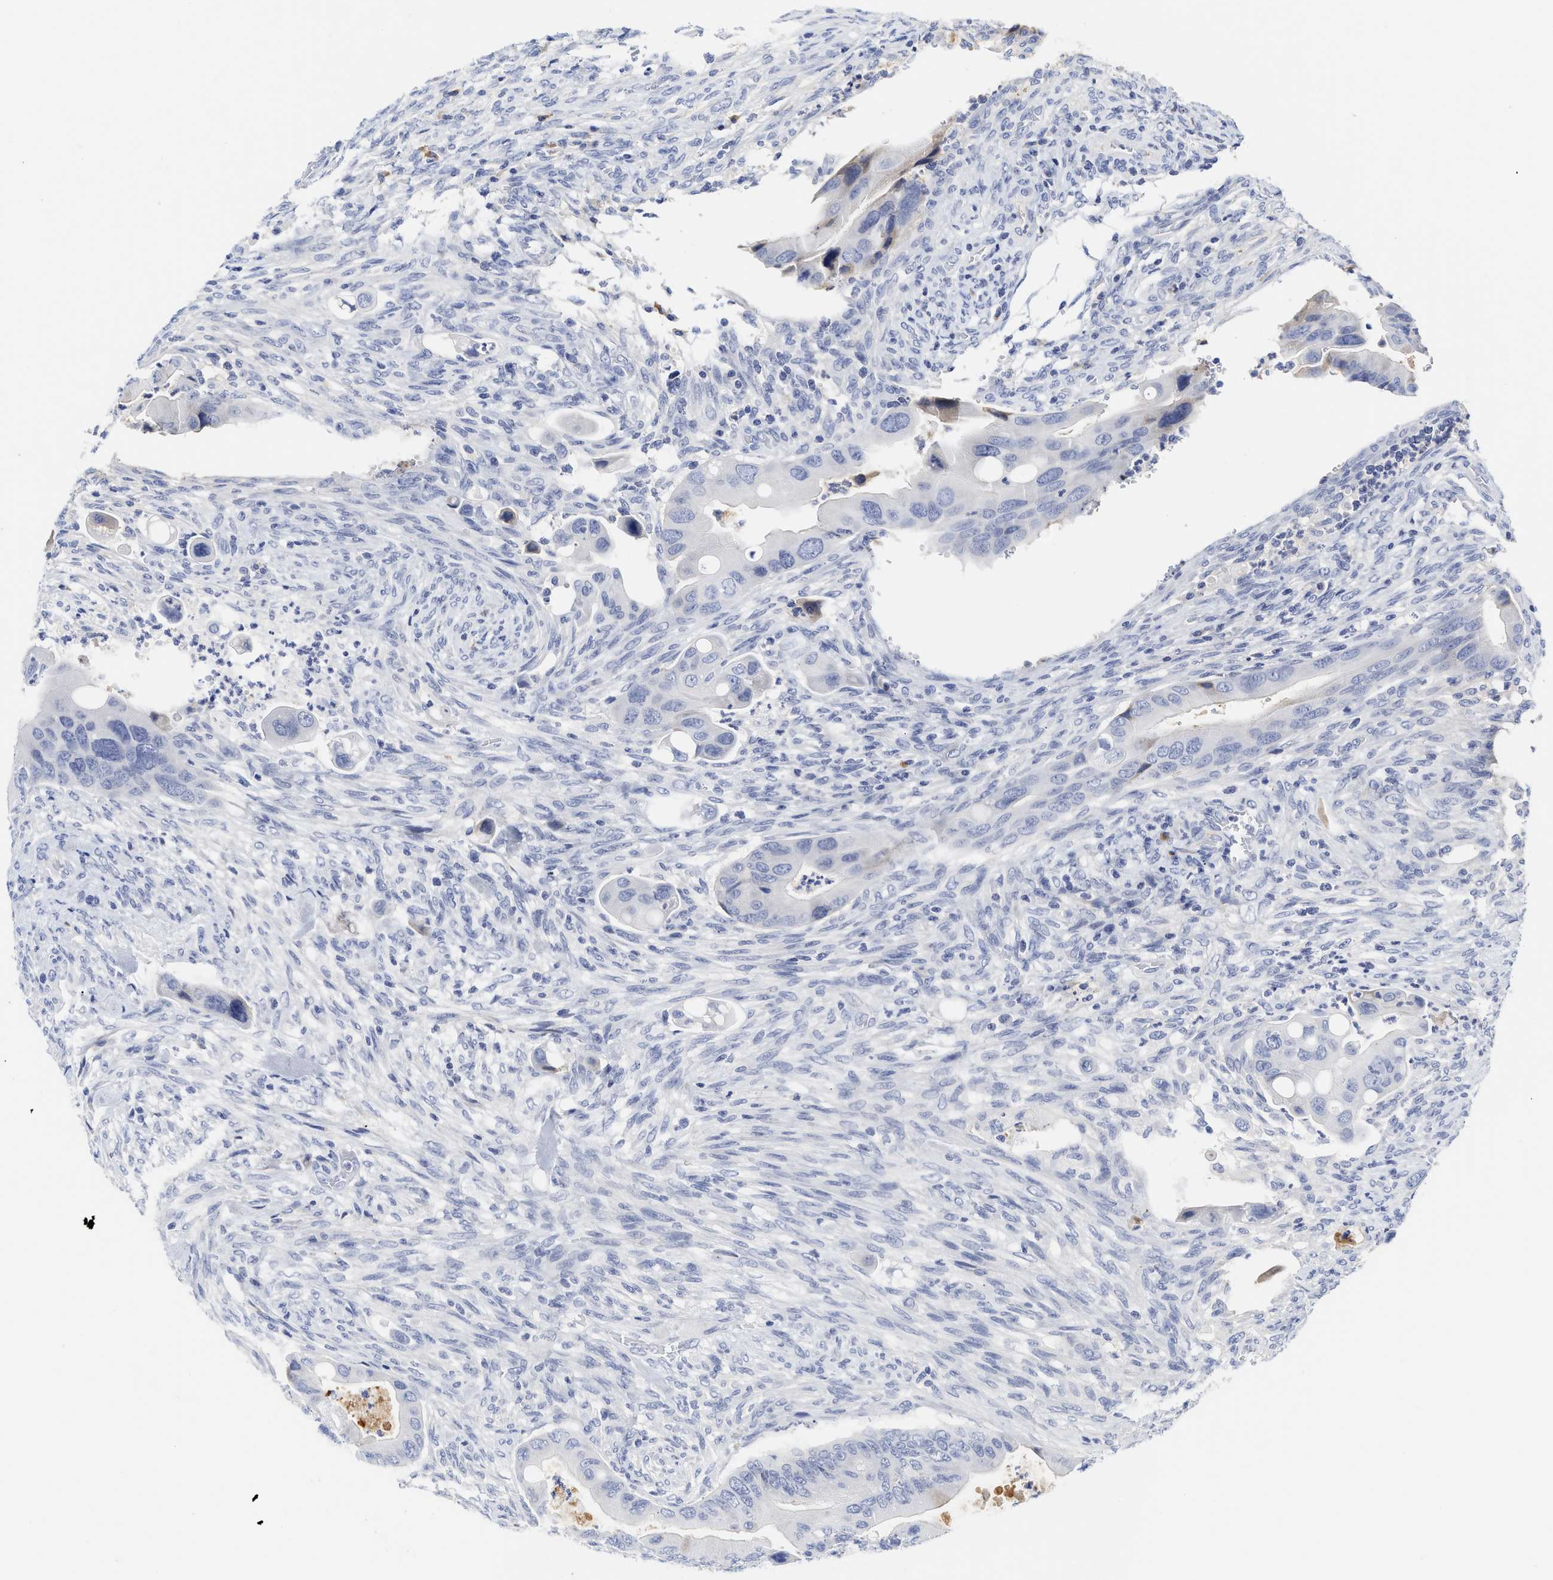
{"staining": {"intensity": "negative", "quantity": "none", "location": "none"}, "tissue": "colorectal cancer", "cell_type": "Tumor cells", "image_type": "cancer", "snomed": [{"axis": "morphology", "description": "Adenocarcinoma, NOS"}, {"axis": "topography", "description": "Rectum"}], "caption": "The photomicrograph reveals no staining of tumor cells in colorectal cancer (adenocarcinoma).", "gene": "C2", "patient": {"sex": "female", "age": 57}}